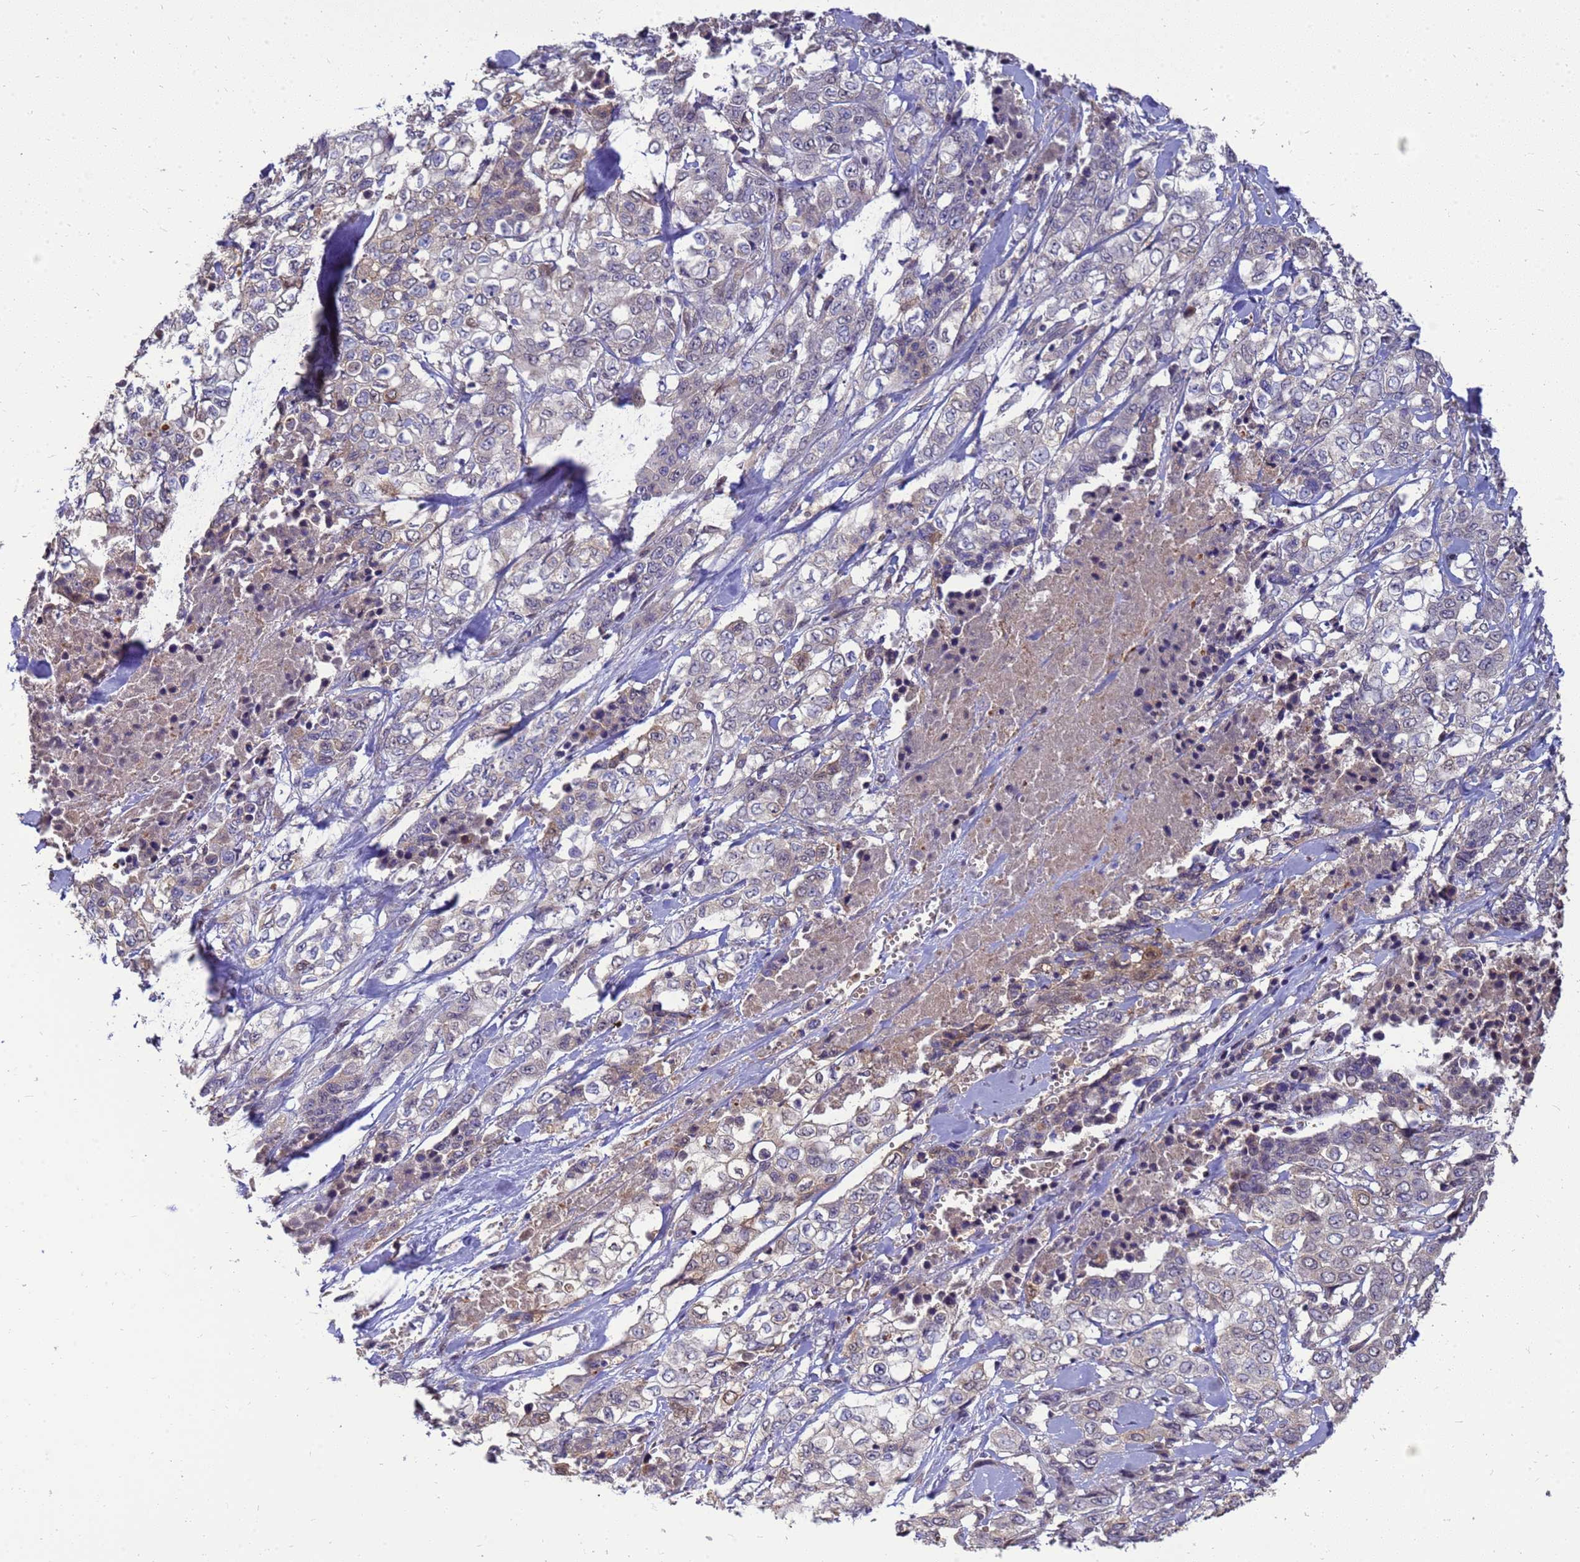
{"staining": {"intensity": "negative", "quantity": "none", "location": "none"}, "tissue": "stomach cancer", "cell_type": "Tumor cells", "image_type": "cancer", "snomed": [{"axis": "morphology", "description": "Adenocarcinoma, NOS"}, {"axis": "topography", "description": "Stomach, upper"}], "caption": "Tumor cells show no significant protein staining in adenocarcinoma (stomach).", "gene": "EIF4EBP3", "patient": {"sex": "male", "age": 62}}